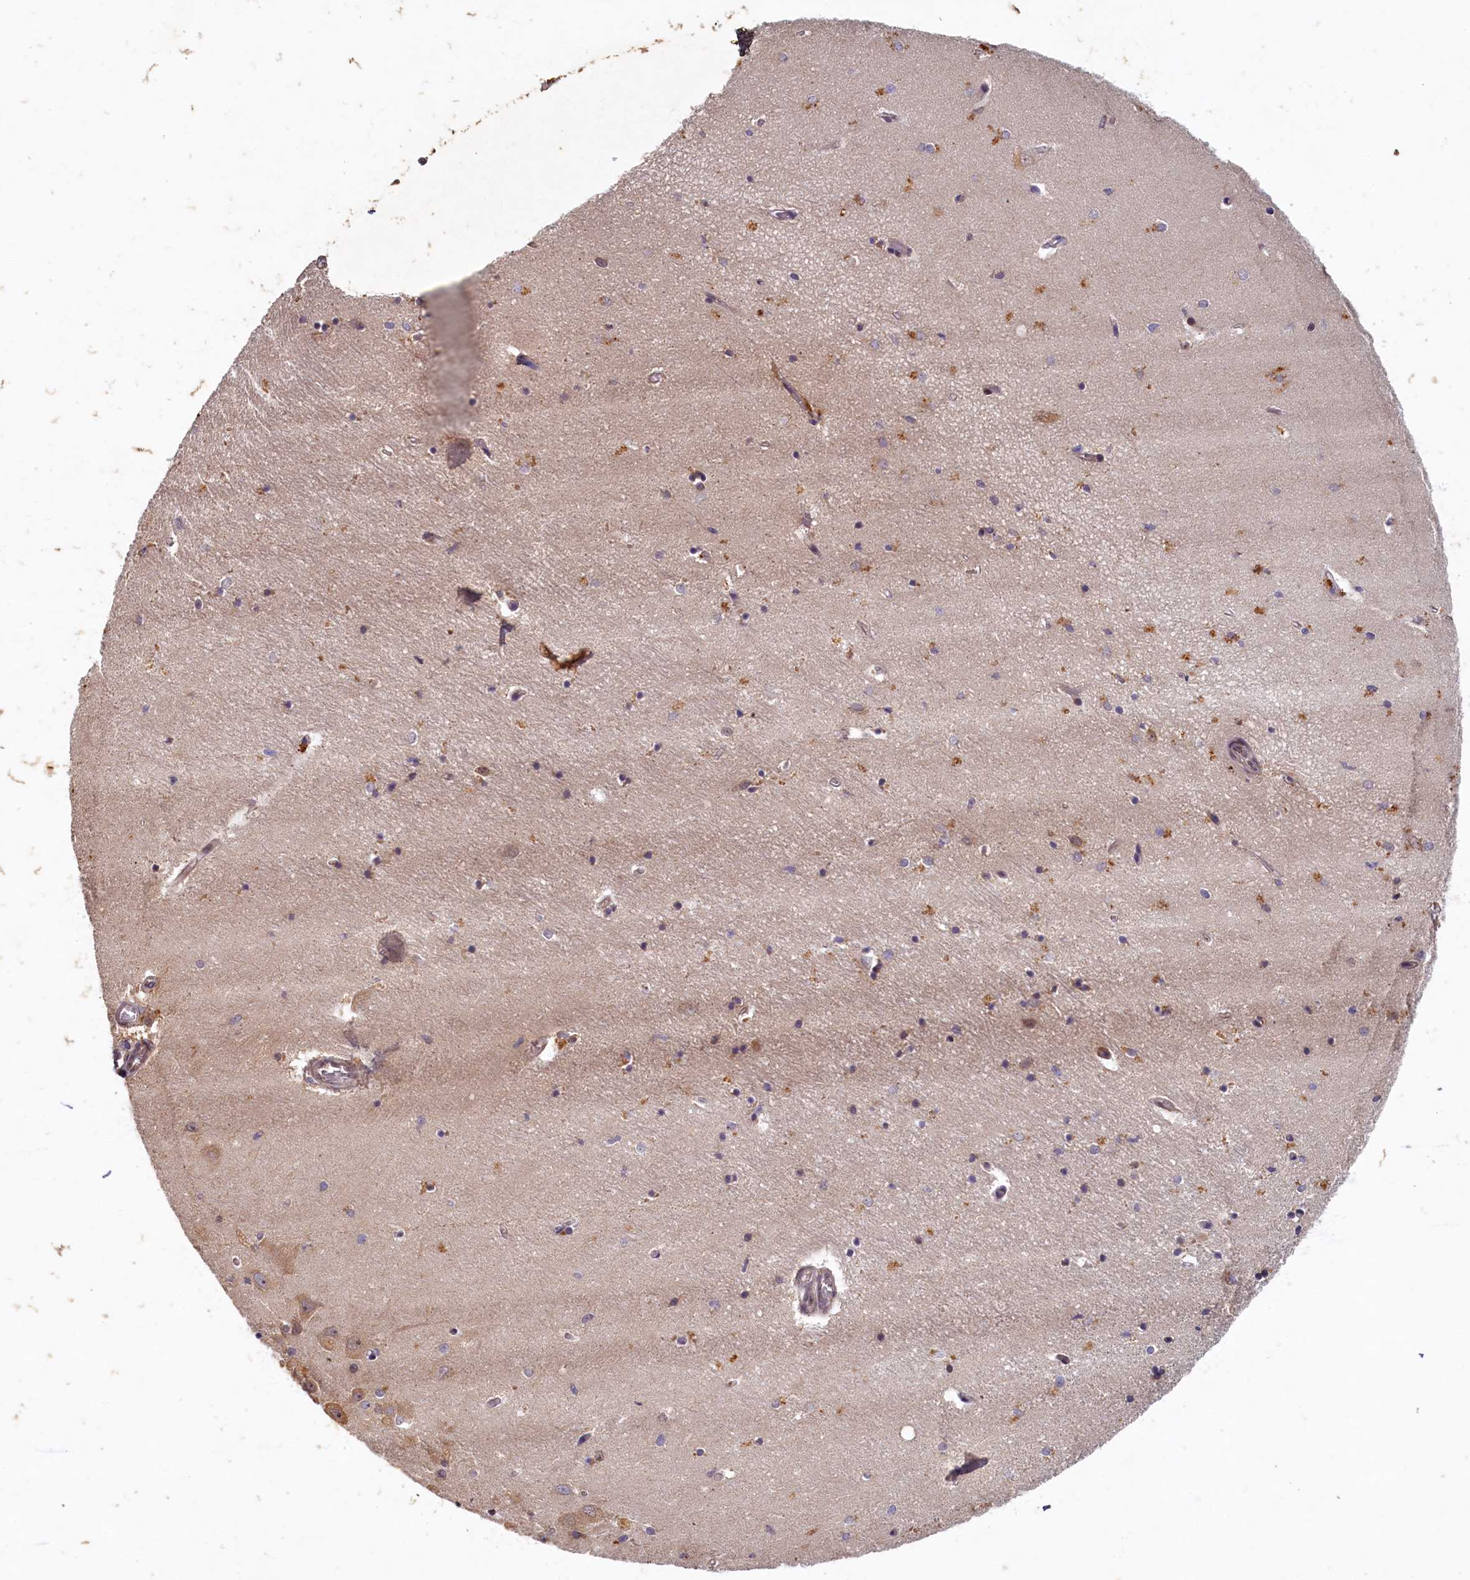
{"staining": {"intensity": "moderate", "quantity": "<25%", "location": "cytoplasmic/membranous"}, "tissue": "hippocampus", "cell_type": "Glial cells", "image_type": "normal", "snomed": [{"axis": "morphology", "description": "Normal tissue, NOS"}, {"axis": "topography", "description": "Hippocampus"}], "caption": "The histopathology image exhibits immunohistochemical staining of unremarkable hippocampus. There is moderate cytoplasmic/membranous expression is identified in approximately <25% of glial cells. The staining was performed using DAB (3,3'-diaminobenzidine), with brown indicating positive protein expression. Nuclei are stained blue with hematoxylin.", "gene": "LCMT2", "patient": {"sex": "female", "age": 64}}